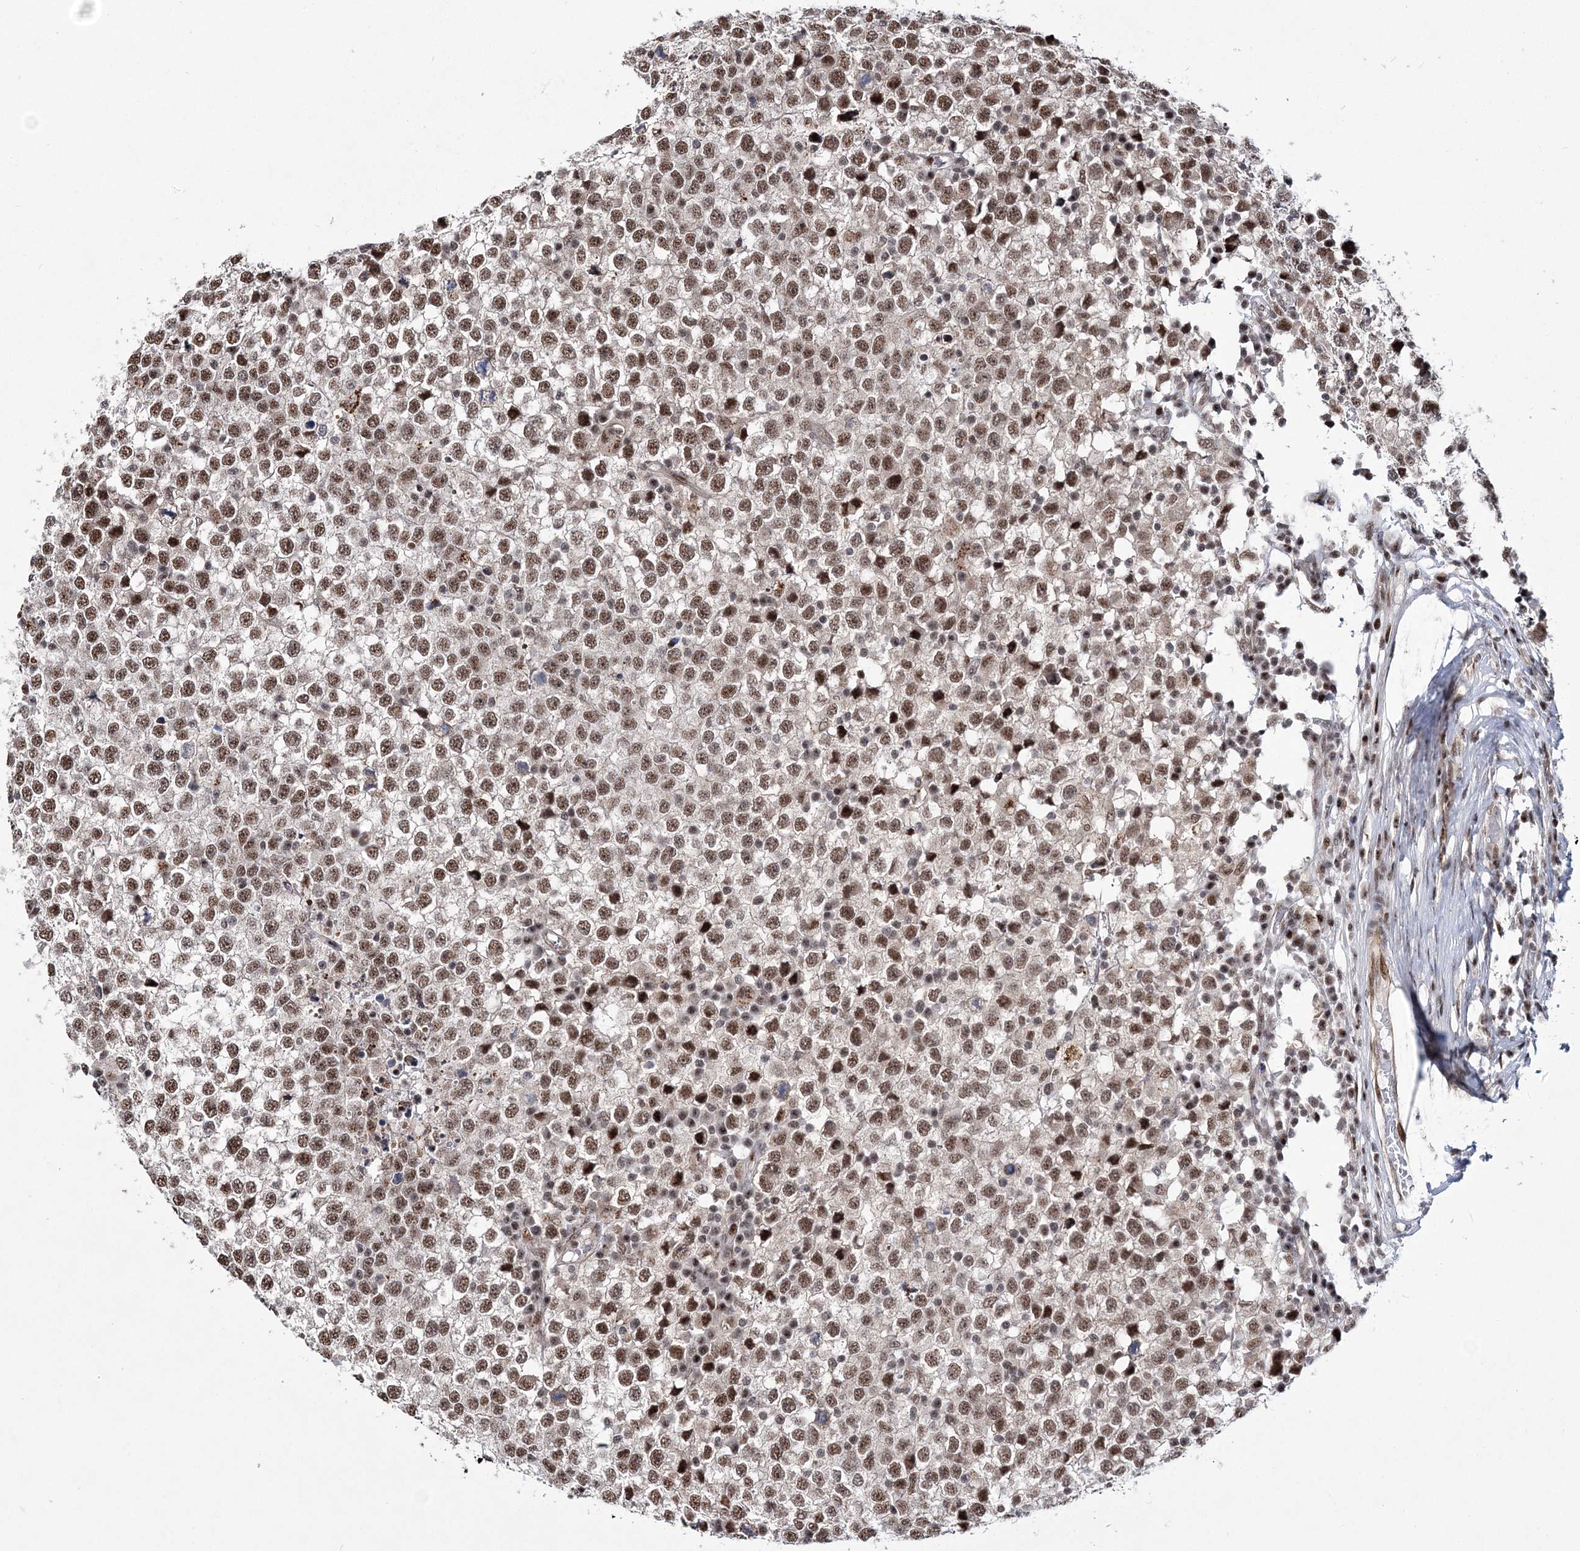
{"staining": {"intensity": "moderate", "quantity": ">75%", "location": "cytoplasmic/membranous"}, "tissue": "testis cancer", "cell_type": "Tumor cells", "image_type": "cancer", "snomed": [{"axis": "morphology", "description": "Seminoma, NOS"}, {"axis": "topography", "description": "Testis"}], "caption": "Immunohistochemical staining of testis seminoma displays medium levels of moderate cytoplasmic/membranous protein expression in approximately >75% of tumor cells.", "gene": "TATDN2", "patient": {"sex": "male", "age": 65}}